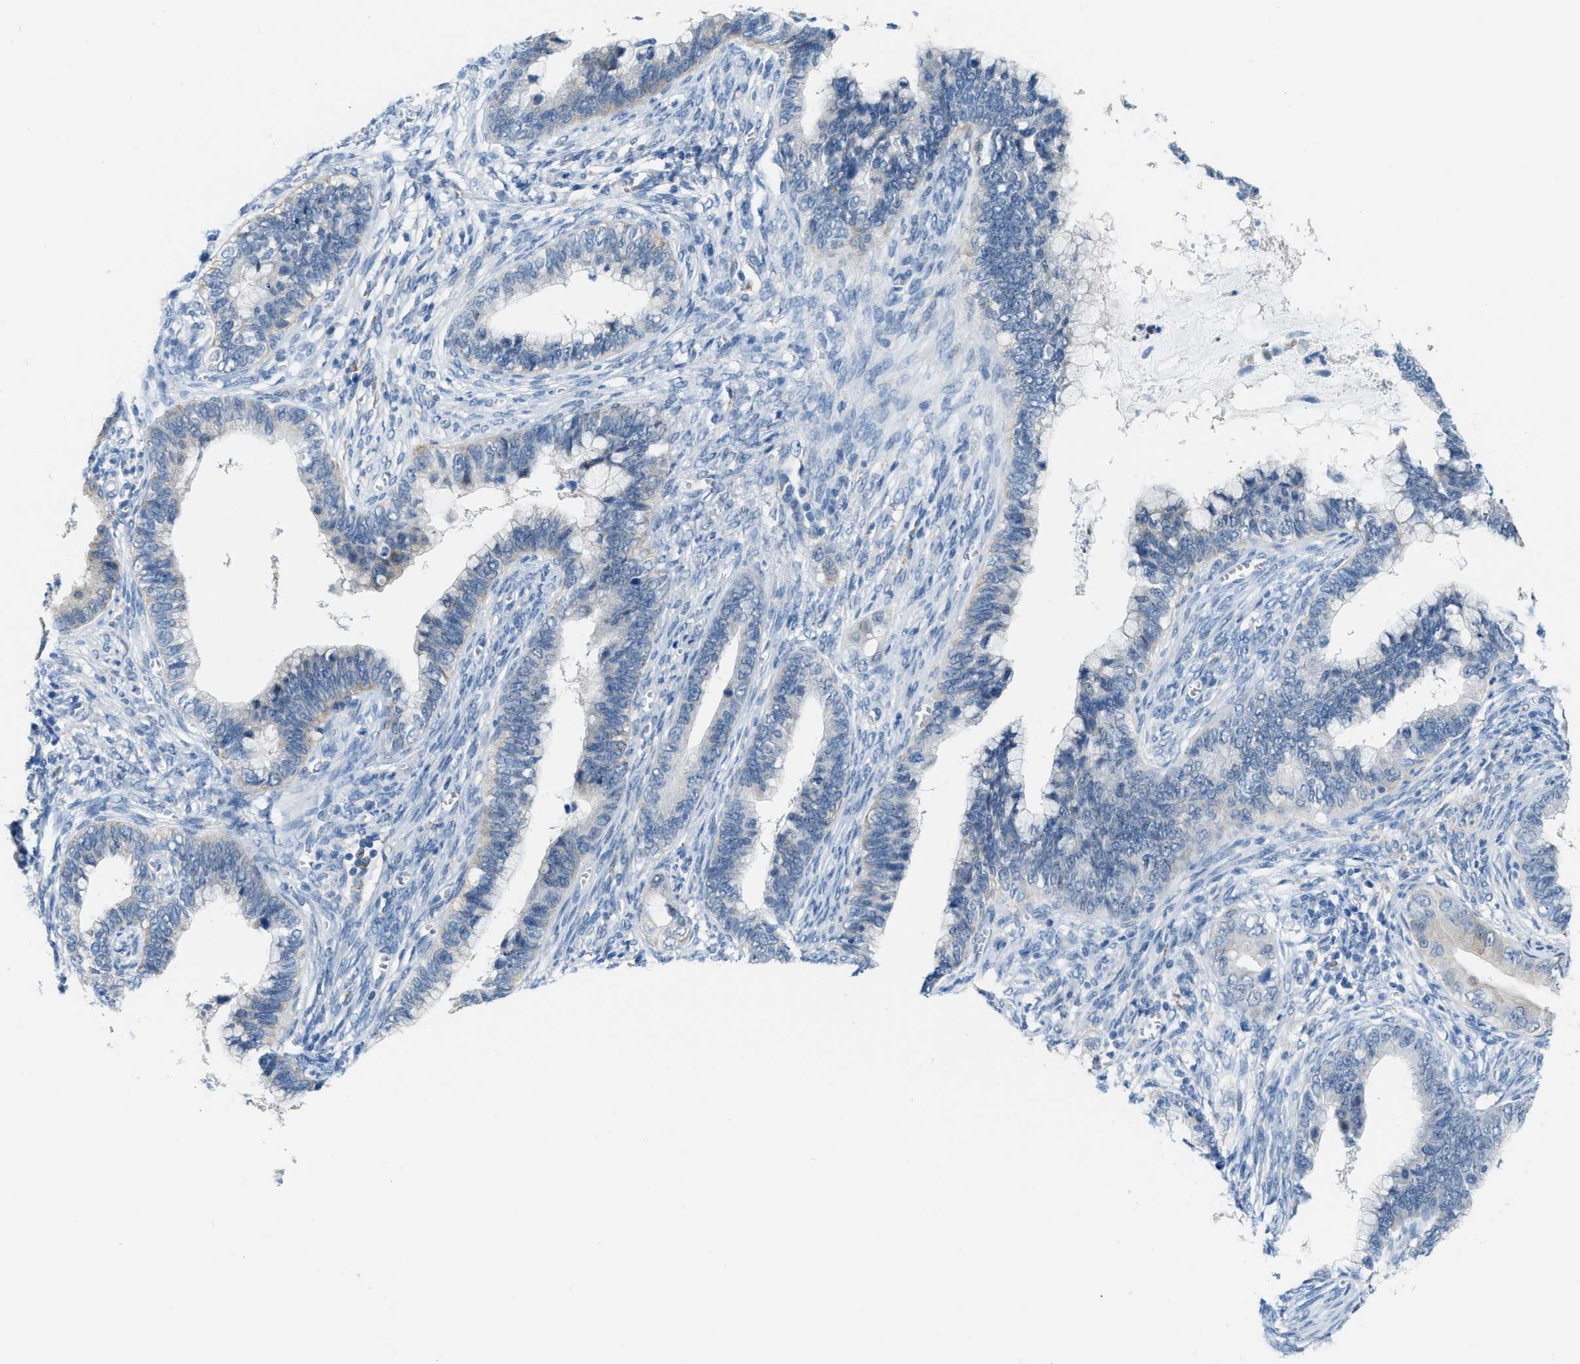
{"staining": {"intensity": "negative", "quantity": "none", "location": "none"}, "tissue": "cervical cancer", "cell_type": "Tumor cells", "image_type": "cancer", "snomed": [{"axis": "morphology", "description": "Adenocarcinoma, NOS"}, {"axis": "topography", "description": "Cervix"}], "caption": "The image reveals no significant positivity in tumor cells of cervical cancer (adenocarcinoma).", "gene": "PHRF1", "patient": {"sex": "female", "age": 44}}